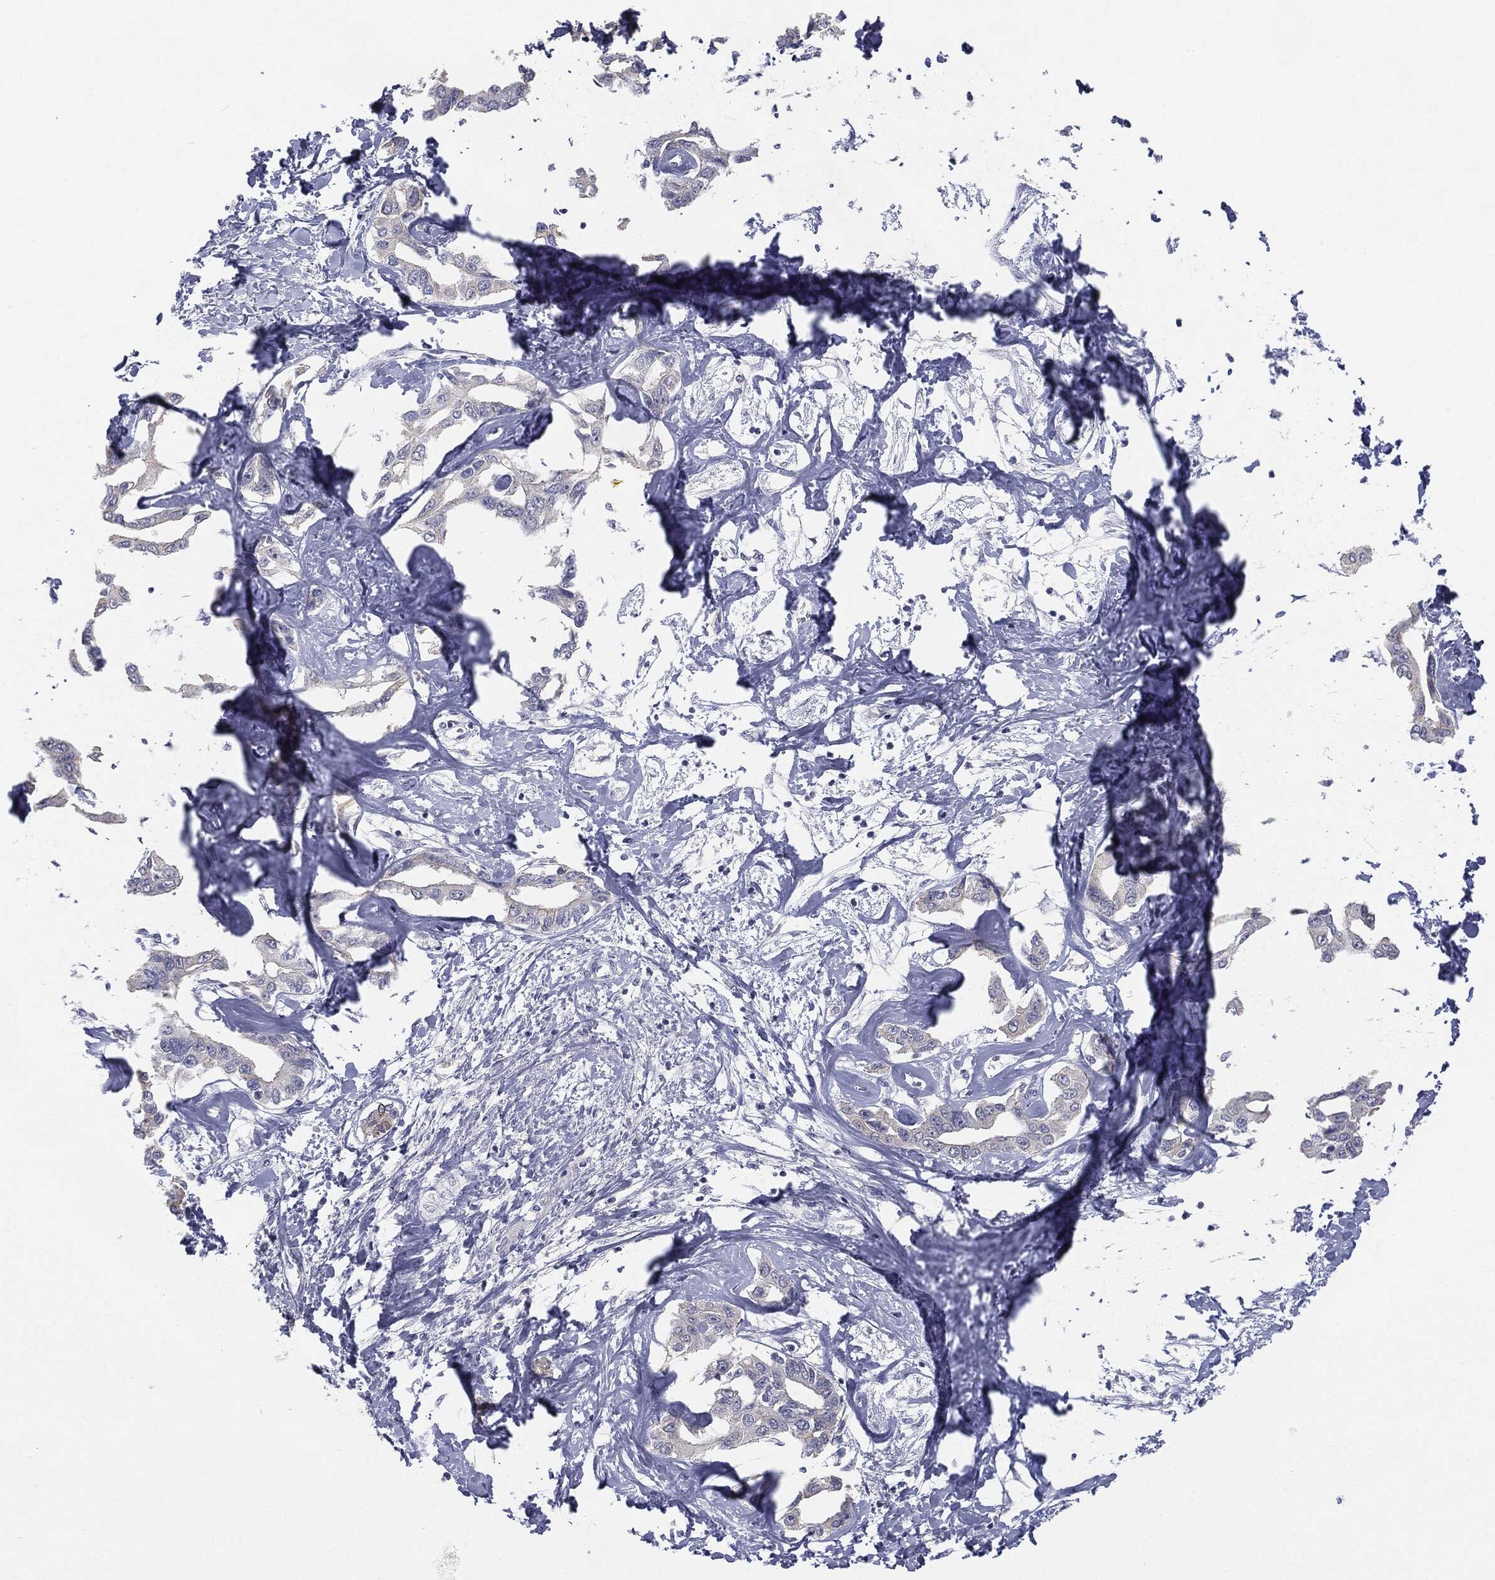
{"staining": {"intensity": "negative", "quantity": "none", "location": "none"}, "tissue": "liver cancer", "cell_type": "Tumor cells", "image_type": "cancer", "snomed": [{"axis": "morphology", "description": "Cholangiocarcinoma"}, {"axis": "topography", "description": "Liver"}], "caption": "This is a photomicrograph of IHC staining of liver cancer (cholangiocarcinoma), which shows no expression in tumor cells. The staining was performed using DAB (3,3'-diaminobenzidine) to visualize the protein expression in brown, while the nuclei were stained in blue with hematoxylin (Magnification: 20x).", "gene": "MUC1", "patient": {"sex": "male", "age": 59}}